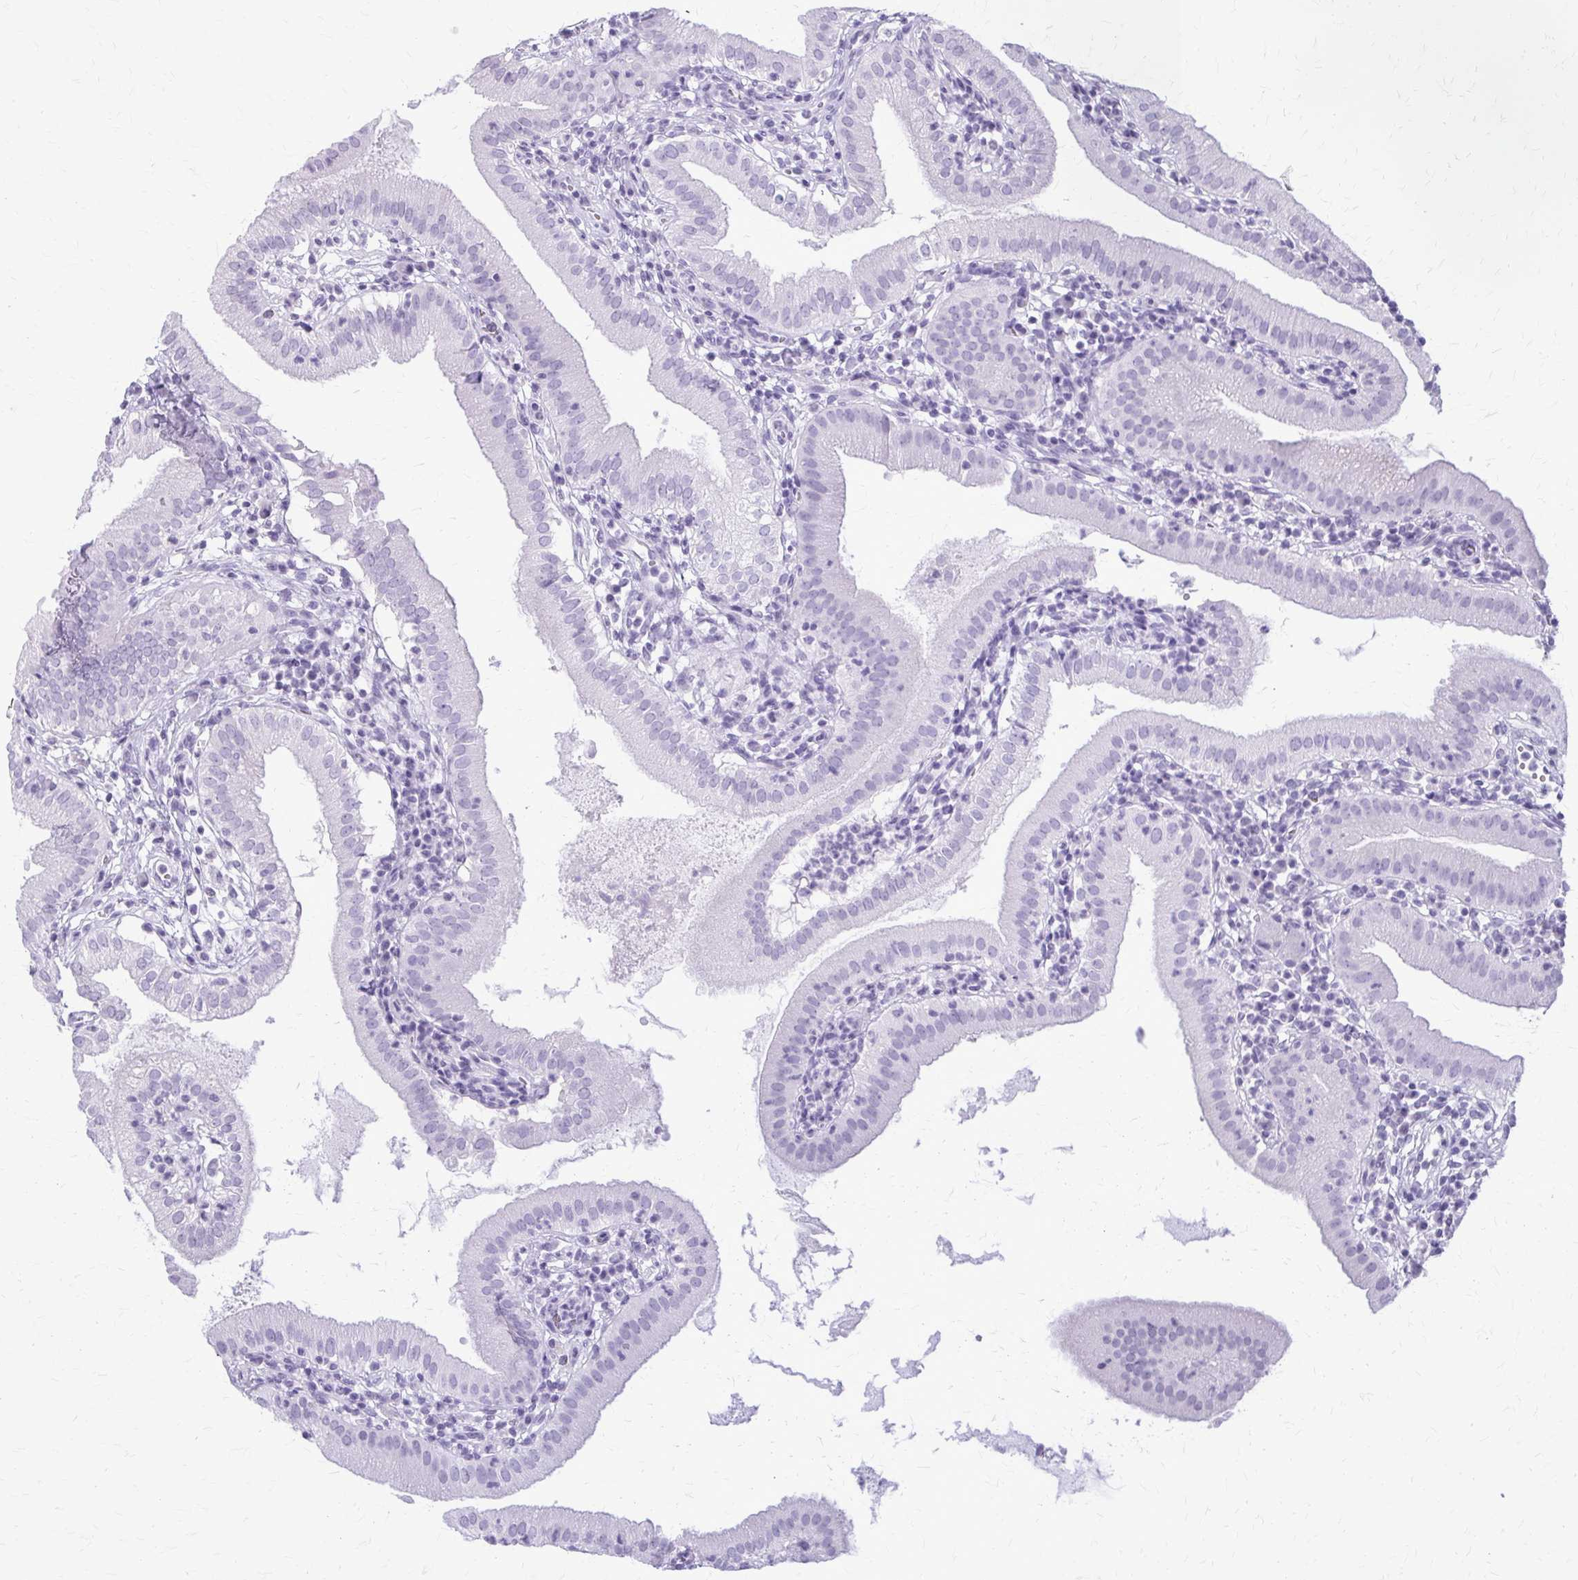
{"staining": {"intensity": "negative", "quantity": "none", "location": "none"}, "tissue": "gallbladder", "cell_type": "Glandular cells", "image_type": "normal", "snomed": [{"axis": "morphology", "description": "Normal tissue, NOS"}, {"axis": "topography", "description": "Gallbladder"}], "caption": "DAB immunohistochemical staining of benign human gallbladder shows no significant staining in glandular cells.", "gene": "KRT5", "patient": {"sex": "female", "age": 65}}